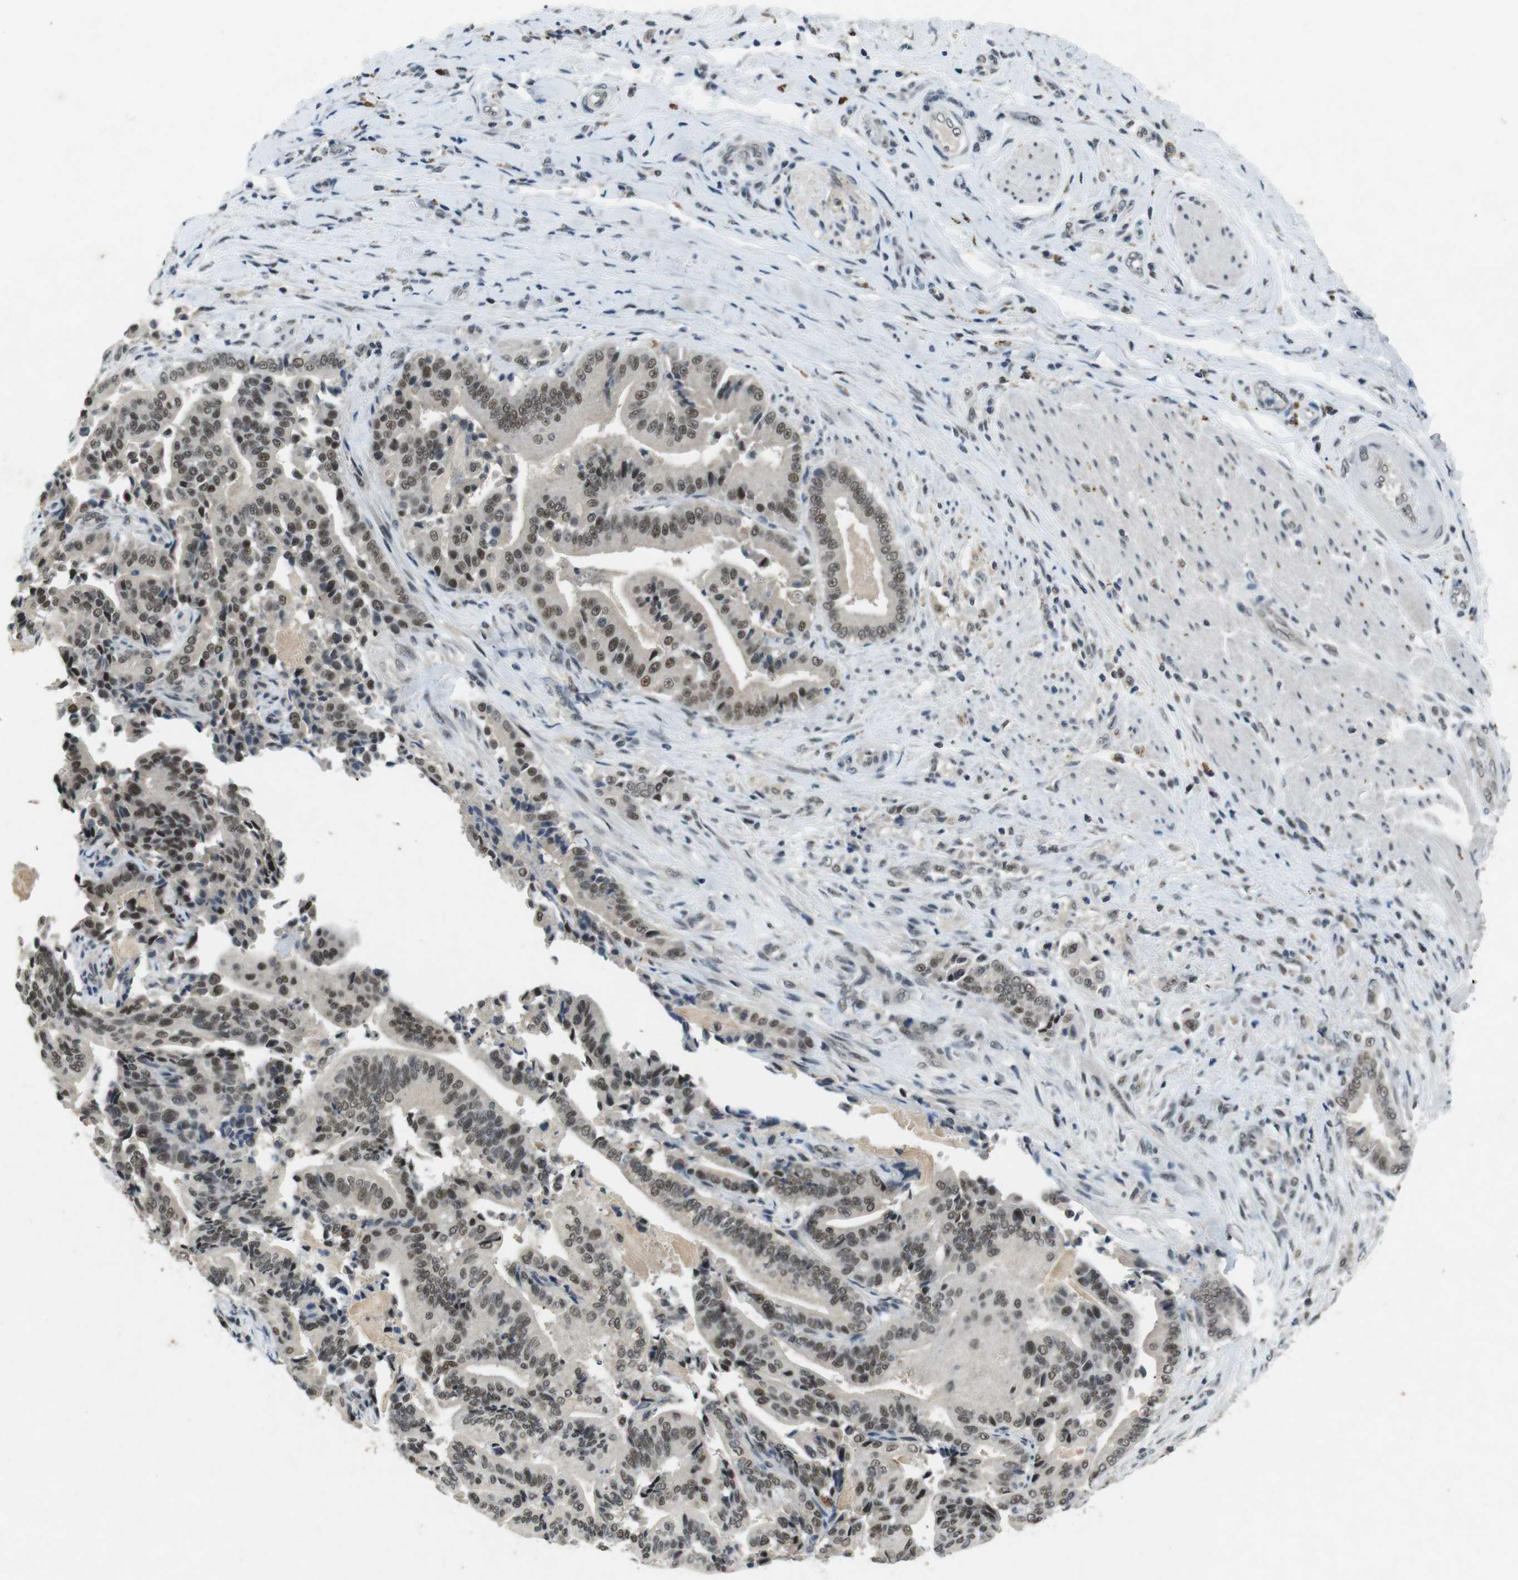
{"staining": {"intensity": "weak", "quantity": ">75%", "location": "nuclear"}, "tissue": "pancreatic cancer", "cell_type": "Tumor cells", "image_type": "cancer", "snomed": [{"axis": "morphology", "description": "Normal tissue, NOS"}, {"axis": "morphology", "description": "Adenocarcinoma, NOS"}, {"axis": "topography", "description": "Pancreas"}], "caption": "Immunohistochemical staining of human pancreatic cancer (adenocarcinoma) reveals low levels of weak nuclear staining in about >75% of tumor cells. (DAB (3,3'-diaminobenzidine) IHC, brown staining for protein, blue staining for nuclei).", "gene": "USP7", "patient": {"sex": "male", "age": 63}}